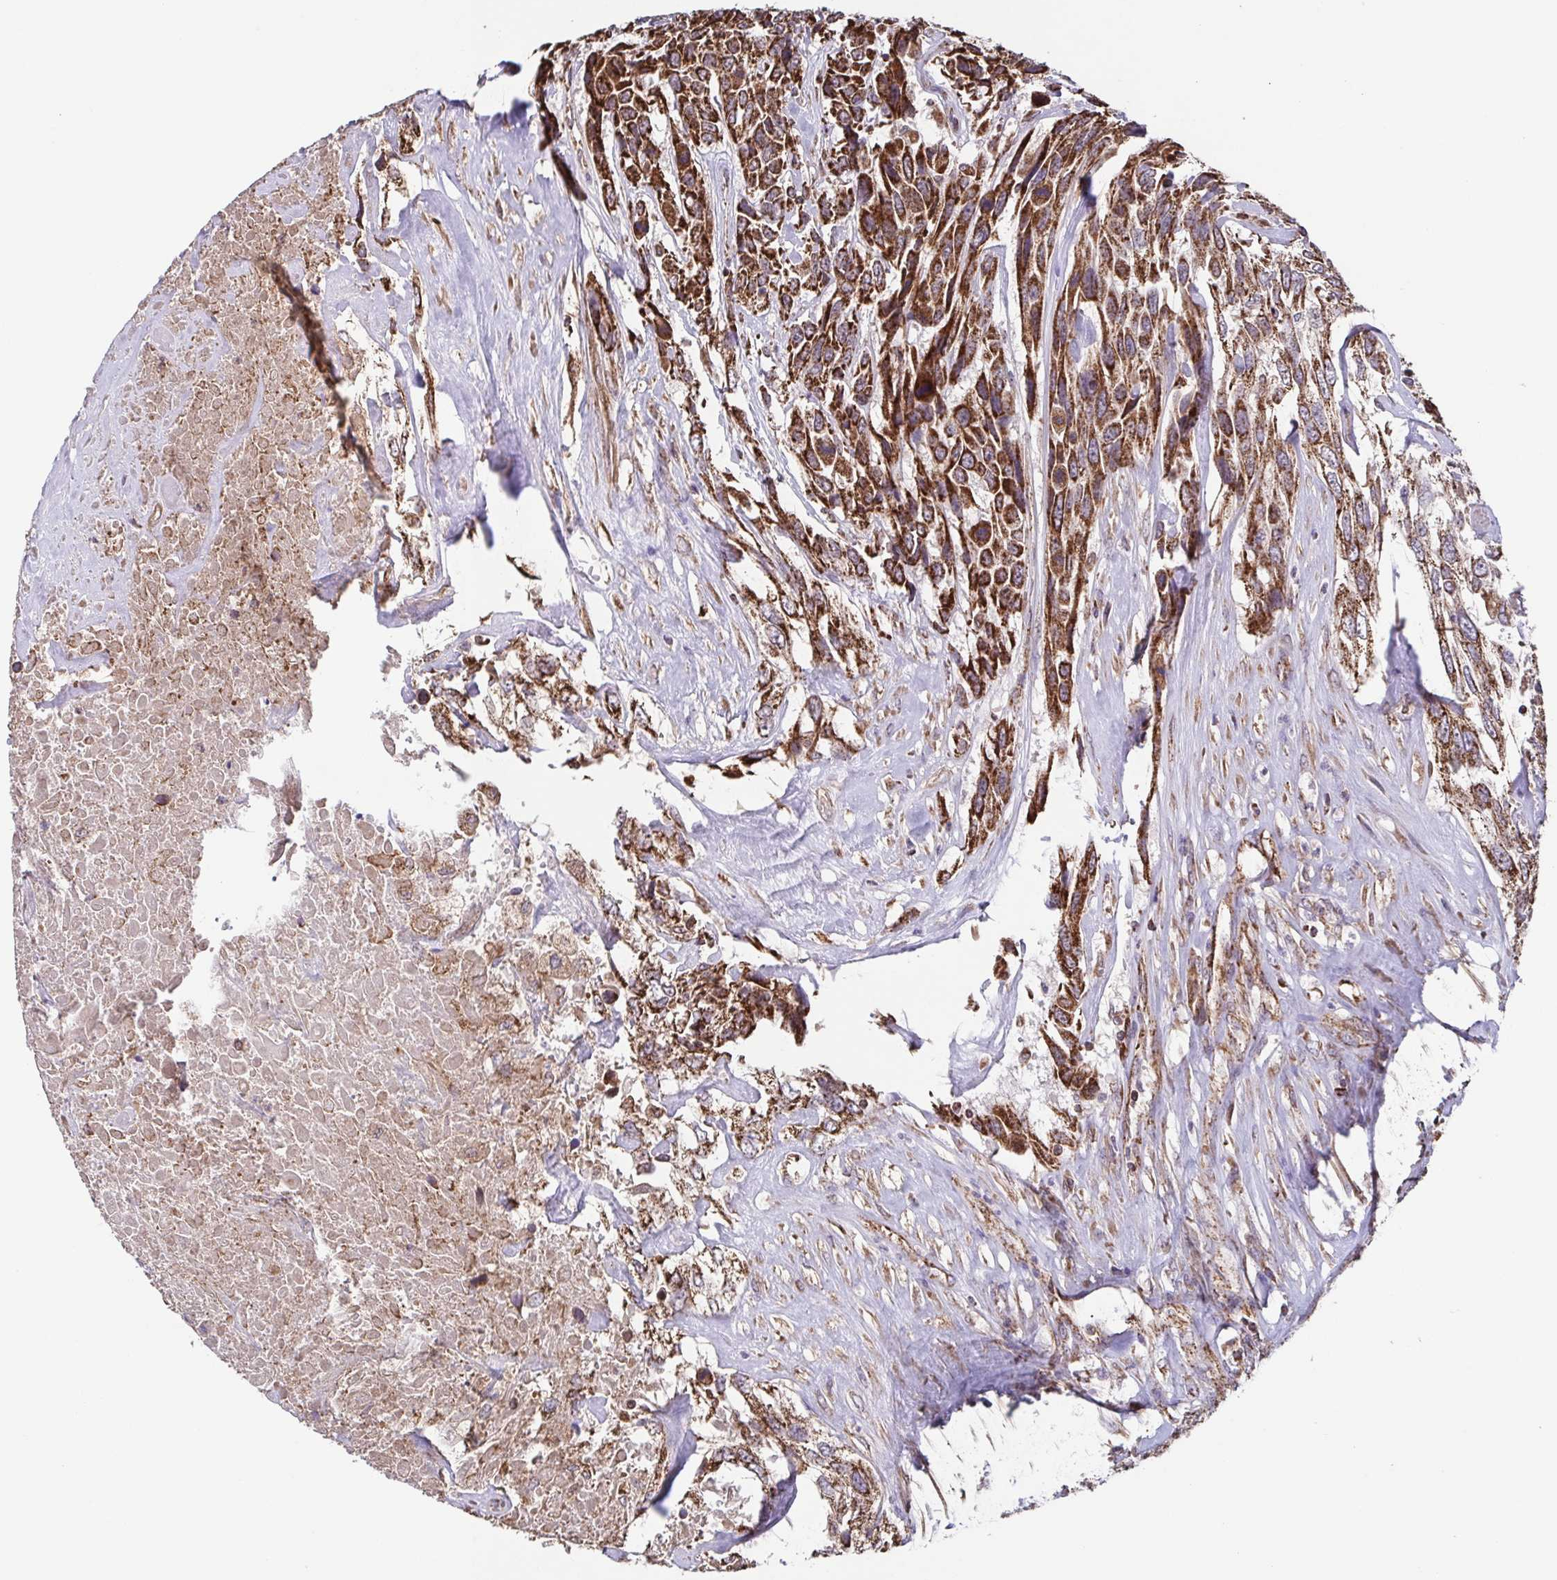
{"staining": {"intensity": "strong", "quantity": ">75%", "location": "cytoplasmic/membranous"}, "tissue": "urothelial cancer", "cell_type": "Tumor cells", "image_type": "cancer", "snomed": [{"axis": "morphology", "description": "Urothelial carcinoma, High grade"}, {"axis": "topography", "description": "Urinary bladder"}], "caption": "This micrograph reveals urothelial carcinoma (high-grade) stained with immunohistochemistry to label a protein in brown. The cytoplasmic/membranous of tumor cells show strong positivity for the protein. Nuclei are counter-stained blue.", "gene": "DIP2B", "patient": {"sex": "female", "age": 70}}